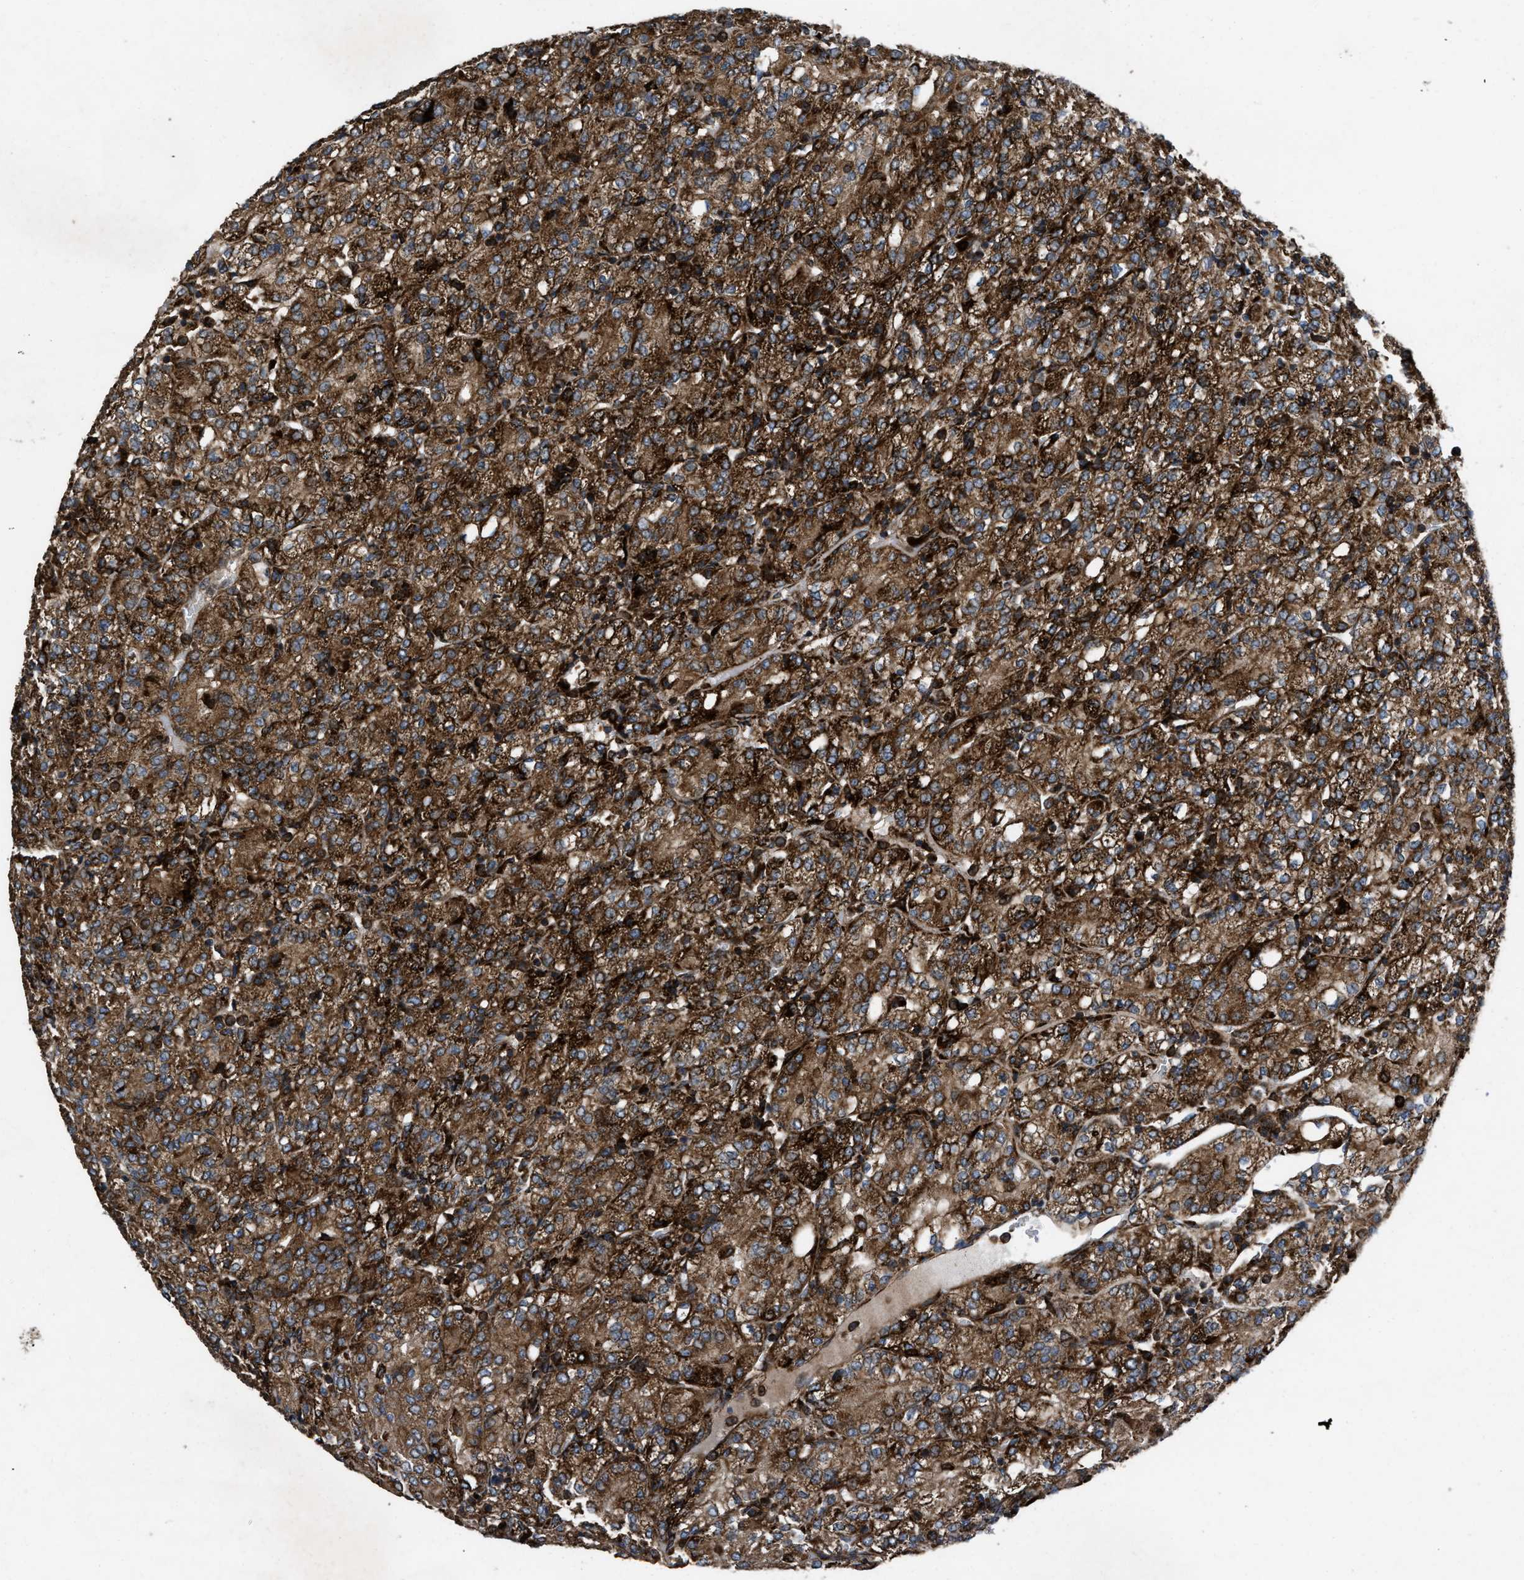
{"staining": {"intensity": "strong", "quantity": ">75%", "location": "cytoplasmic/membranous"}, "tissue": "renal cancer", "cell_type": "Tumor cells", "image_type": "cancer", "snomed": [{"axis": "morphology", "description": "Adenocarcinoma, NOS"}, {"axis": "topography", "description": "Kidney"}], "caption": "Tumor cells reveal strong cytoplasmic/membranous expression in approximately >75% of cells in adenocarcinoma (renal).", "gene": "PER3", "patient": {"sex": "male", "age": 77}}